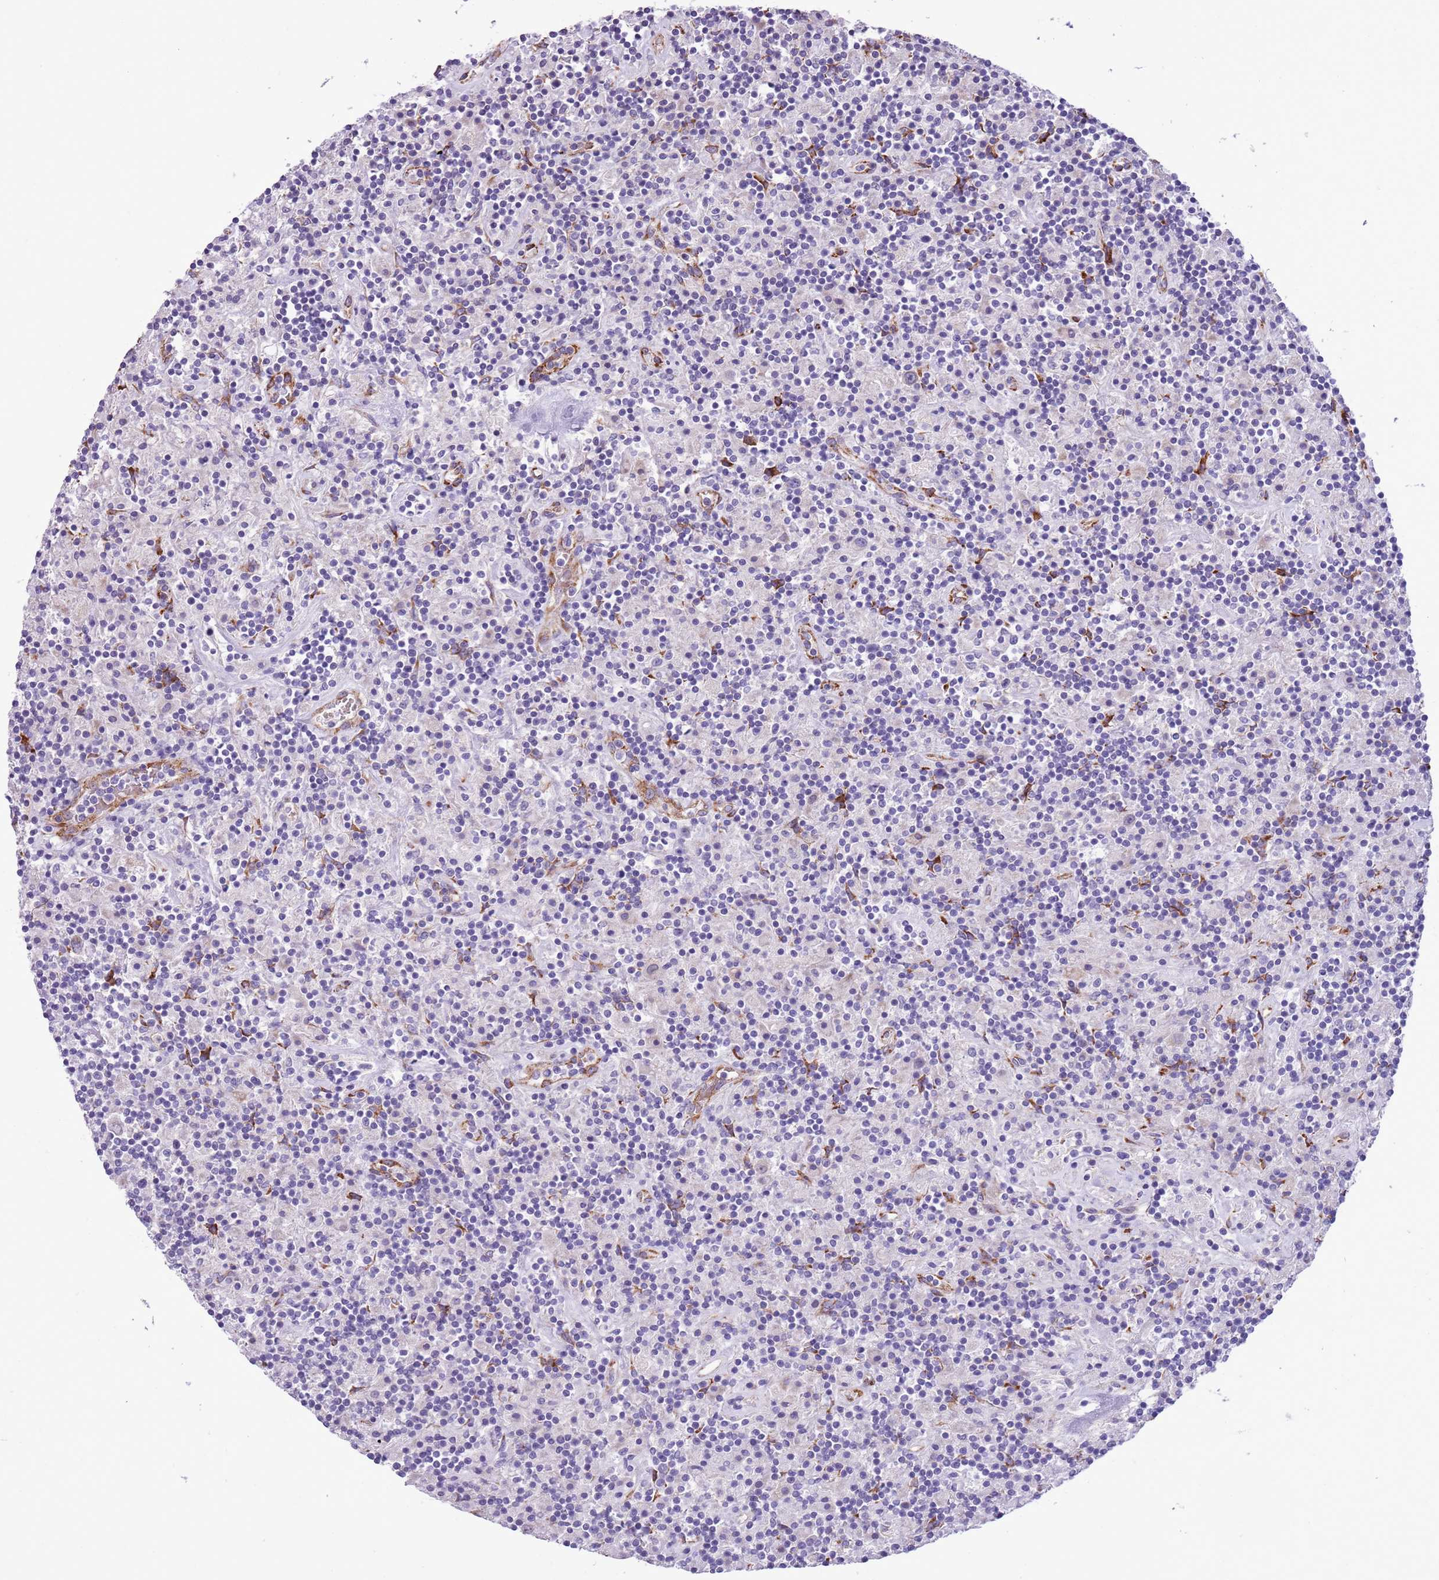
{"staining": {"intensity": "negative", "quantity": "none", "location": "none"}, "tissue": "lymphoma", "cell_type": "Tumor cells", "image_type": "cancer", "snomed": [{"axis": "morphology", "description": "Hodgkin's disease, NOS"}, {"axis": "topography", "description": "Lymph node"}], "caption": "Tumor cells show no significant protein positivity in Hodgkin's disease. (Stains: DAB immunohistochemistry with hematoxylin counter stain, Microscopy: brightfield microscopy at high magnification).", "gene": "MRPL32", "patient": {"sex": "male", "age": 70}}